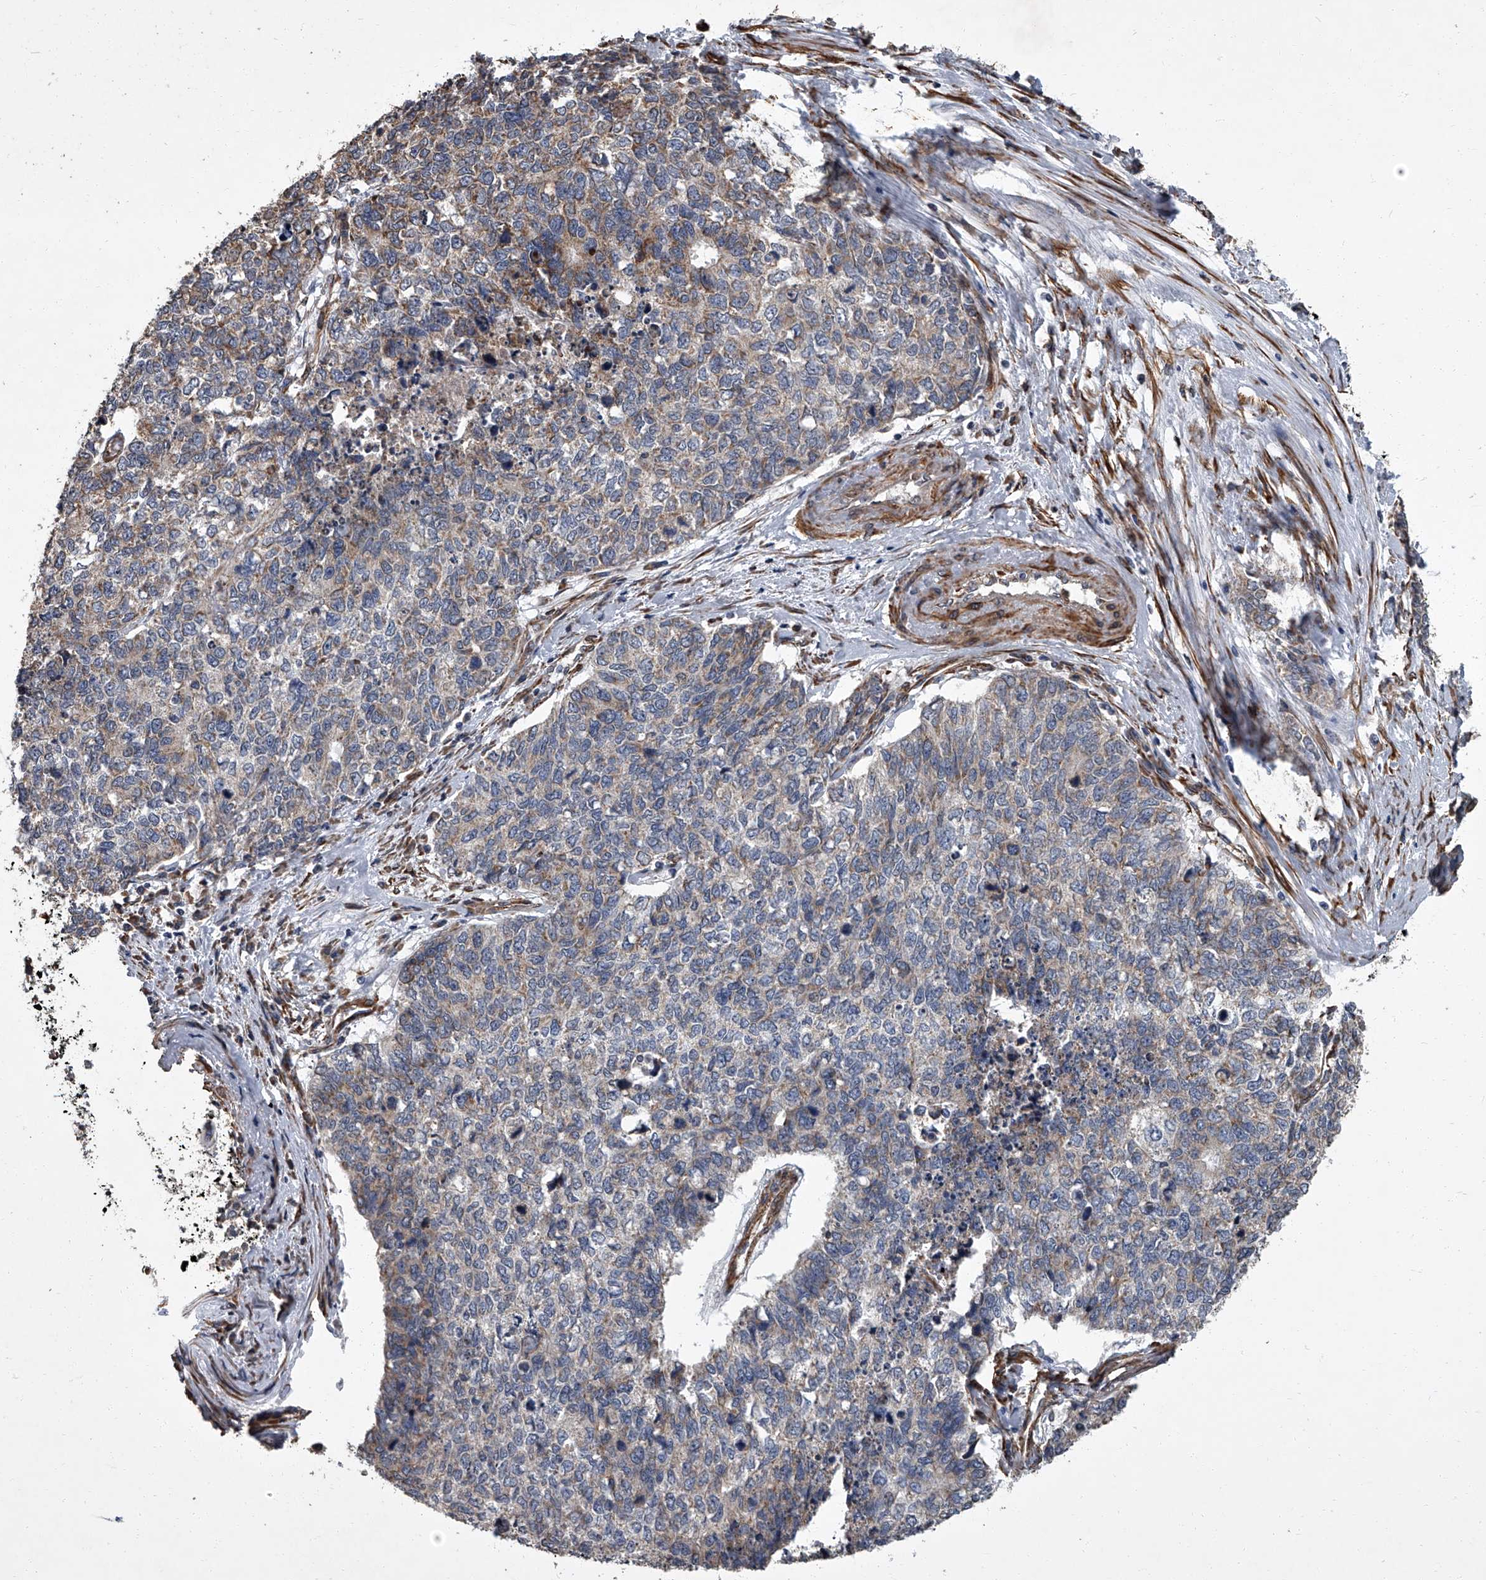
{"staining": {"intensity": "negative", "quantity": "none", "location": "none"}, "tissue": "cervical cancer", "cell_type": "Tumor cells", "image_type": "cancer", "snomed": [{"axis": "morphology", "description": "Squamous cell carcinoma, NOS"}, {"axis": "topography", "description": "Cervix"}], "caption": "Tumor cells are negative for brown protein staining in cervical cancer.", "gene": "SIRT4", "patient": {"sex": "female", "age": 63}}